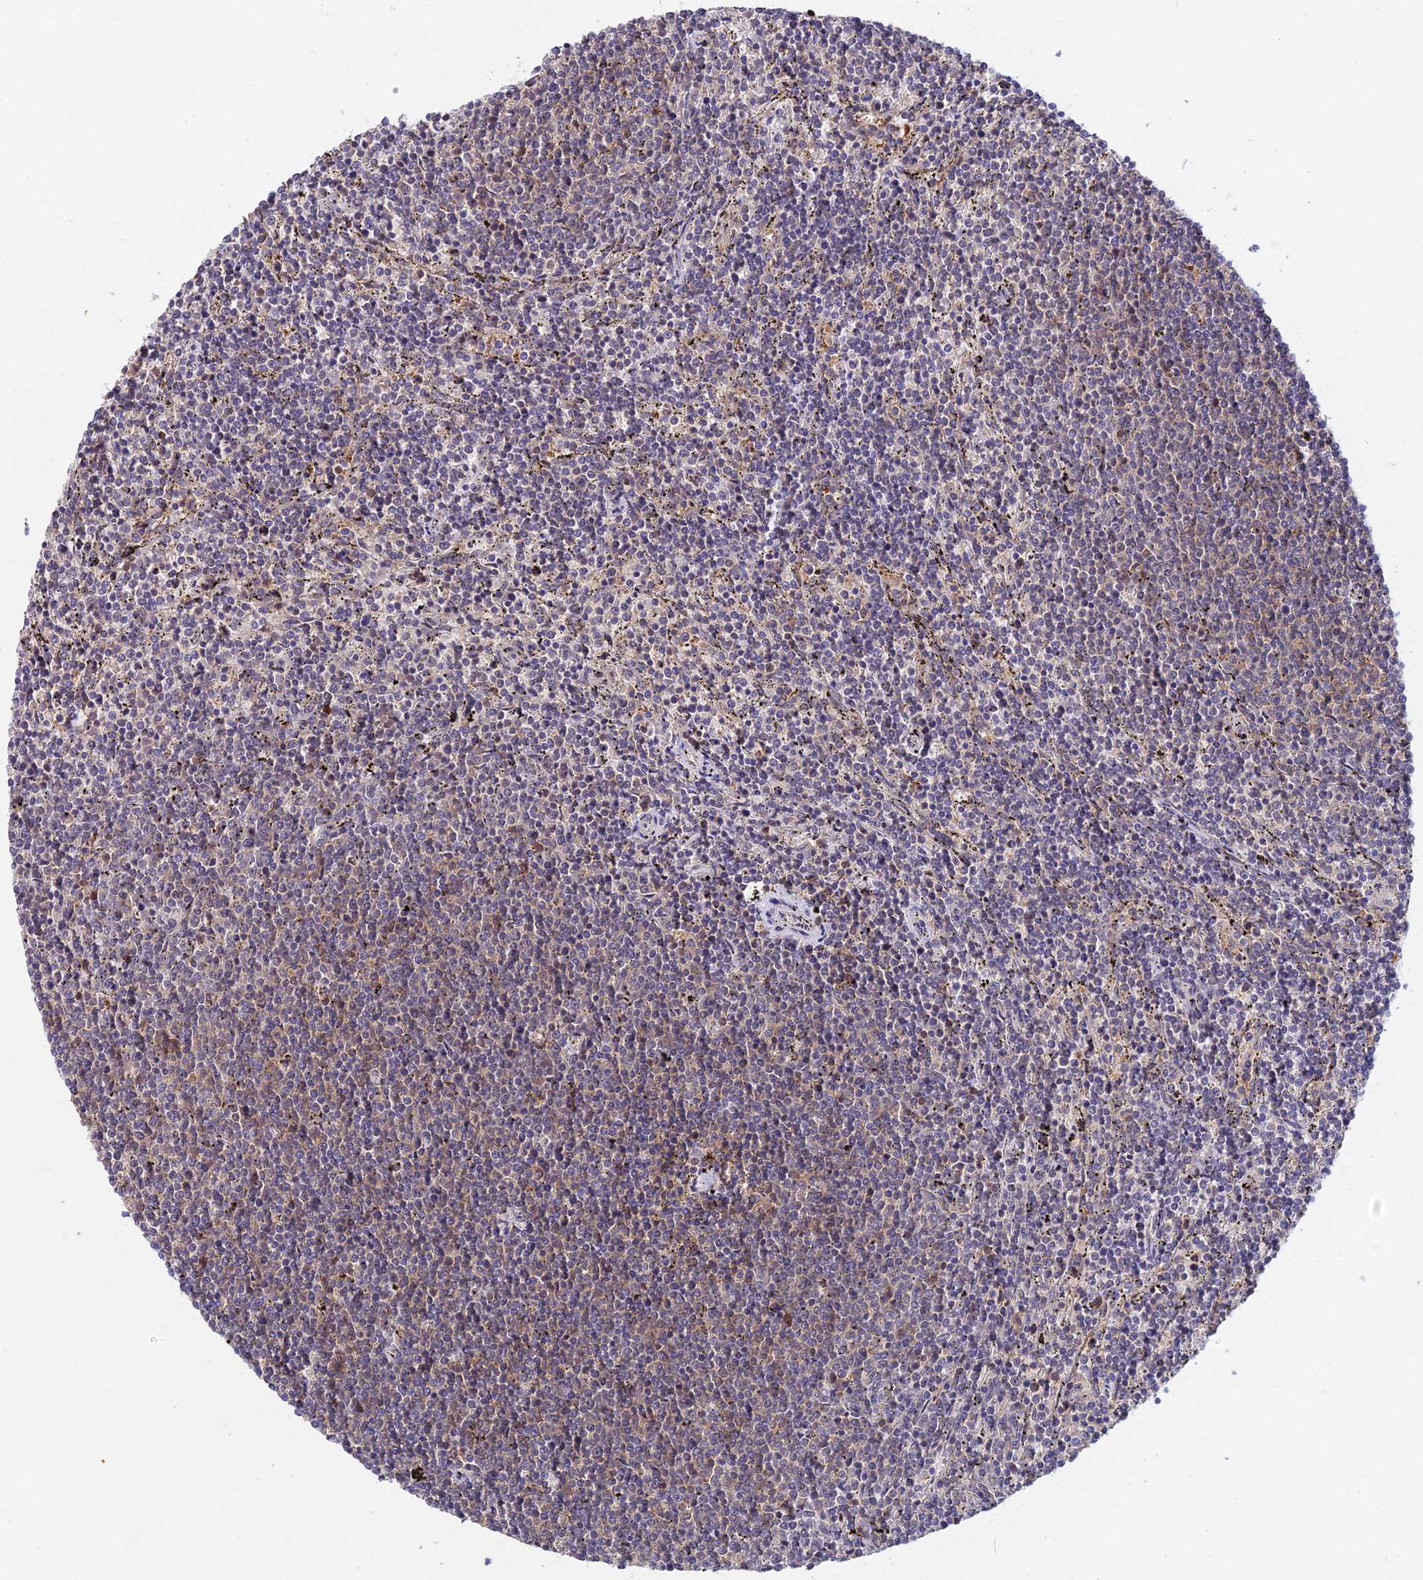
{"staining": {"intensity": "weak", "quantity": "<25%", "location": "cytoplasmic/membranous"}, "tissue": "lymphoma", "cell_type": "Tumor cells", "image_type": "cancer", "snomed": [{"axis": "morphology", "description": "Malignant lymphoma, non-Hodgkin's type, Low grade"}, {"axis": "topography", "description": "Spleen"}], "caption": "Histopathology image shows no significant protein staining in tumor cells of low-grade malignant lymphoma, non-Hodgkin's type.", "gene": "B3GALT4", "patient": {"sex": "female", "age": 50}}